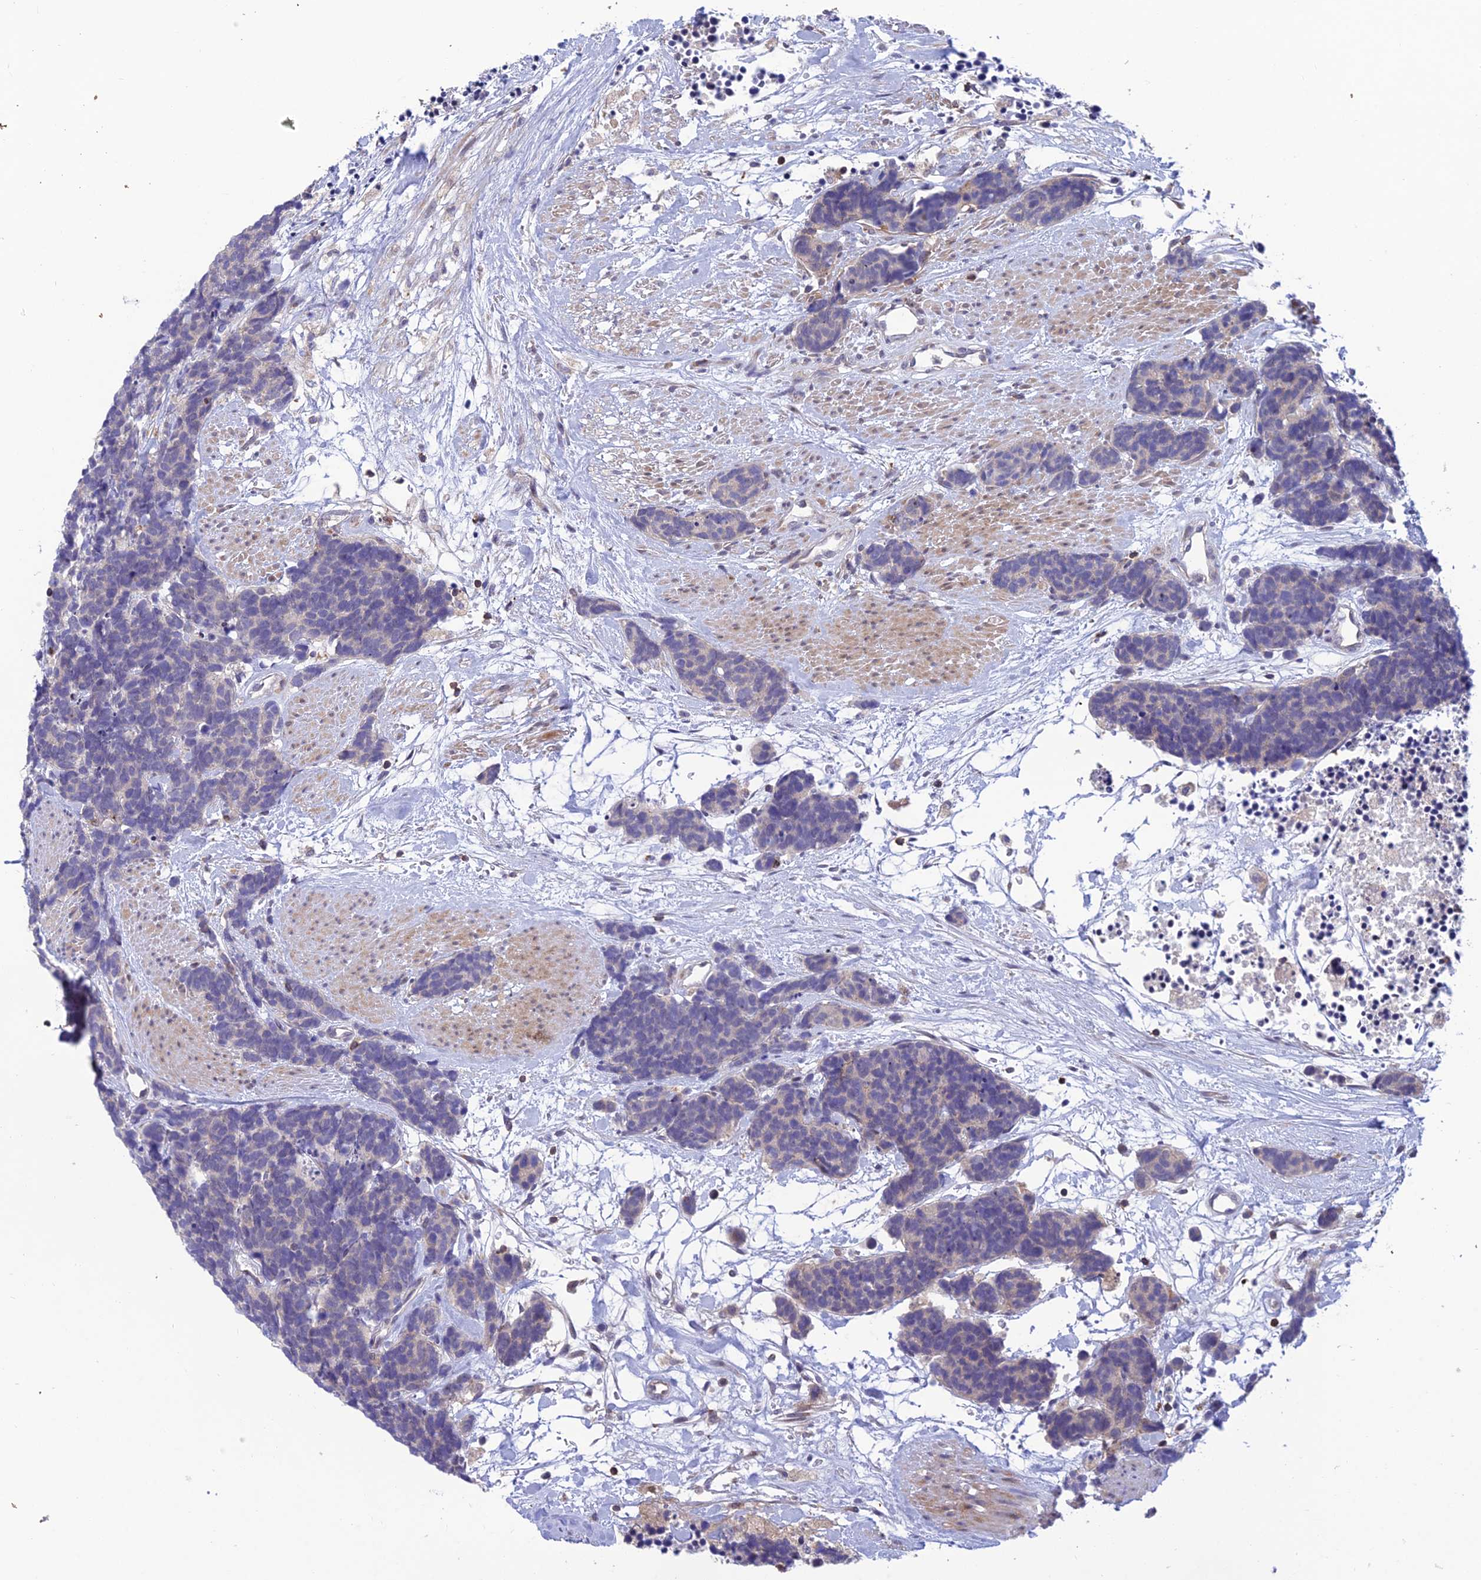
{"staining": {"intensity": "negative", "quantity": "none", "location": "none"}, "tissue": "carcinoid", "cell_type": "Tumor cells", "image_type": "cancer", "snomed": [{"axis": "morphology", "description": "Carcinoma, NOS"}, {"axis": "morphology", "description": "Carcinoid, malignant, NOS"}, {"axis": "topography", "description": "Urinary bladder"}], "caption": "This micrograph is of carcinoid stained with IHC to label a protein in brown with the nuclei are counter-stained blue. There is no staining in tumor cells.", "gene": "FAM76A", "patient": {"sex": "male", "age": 57}}